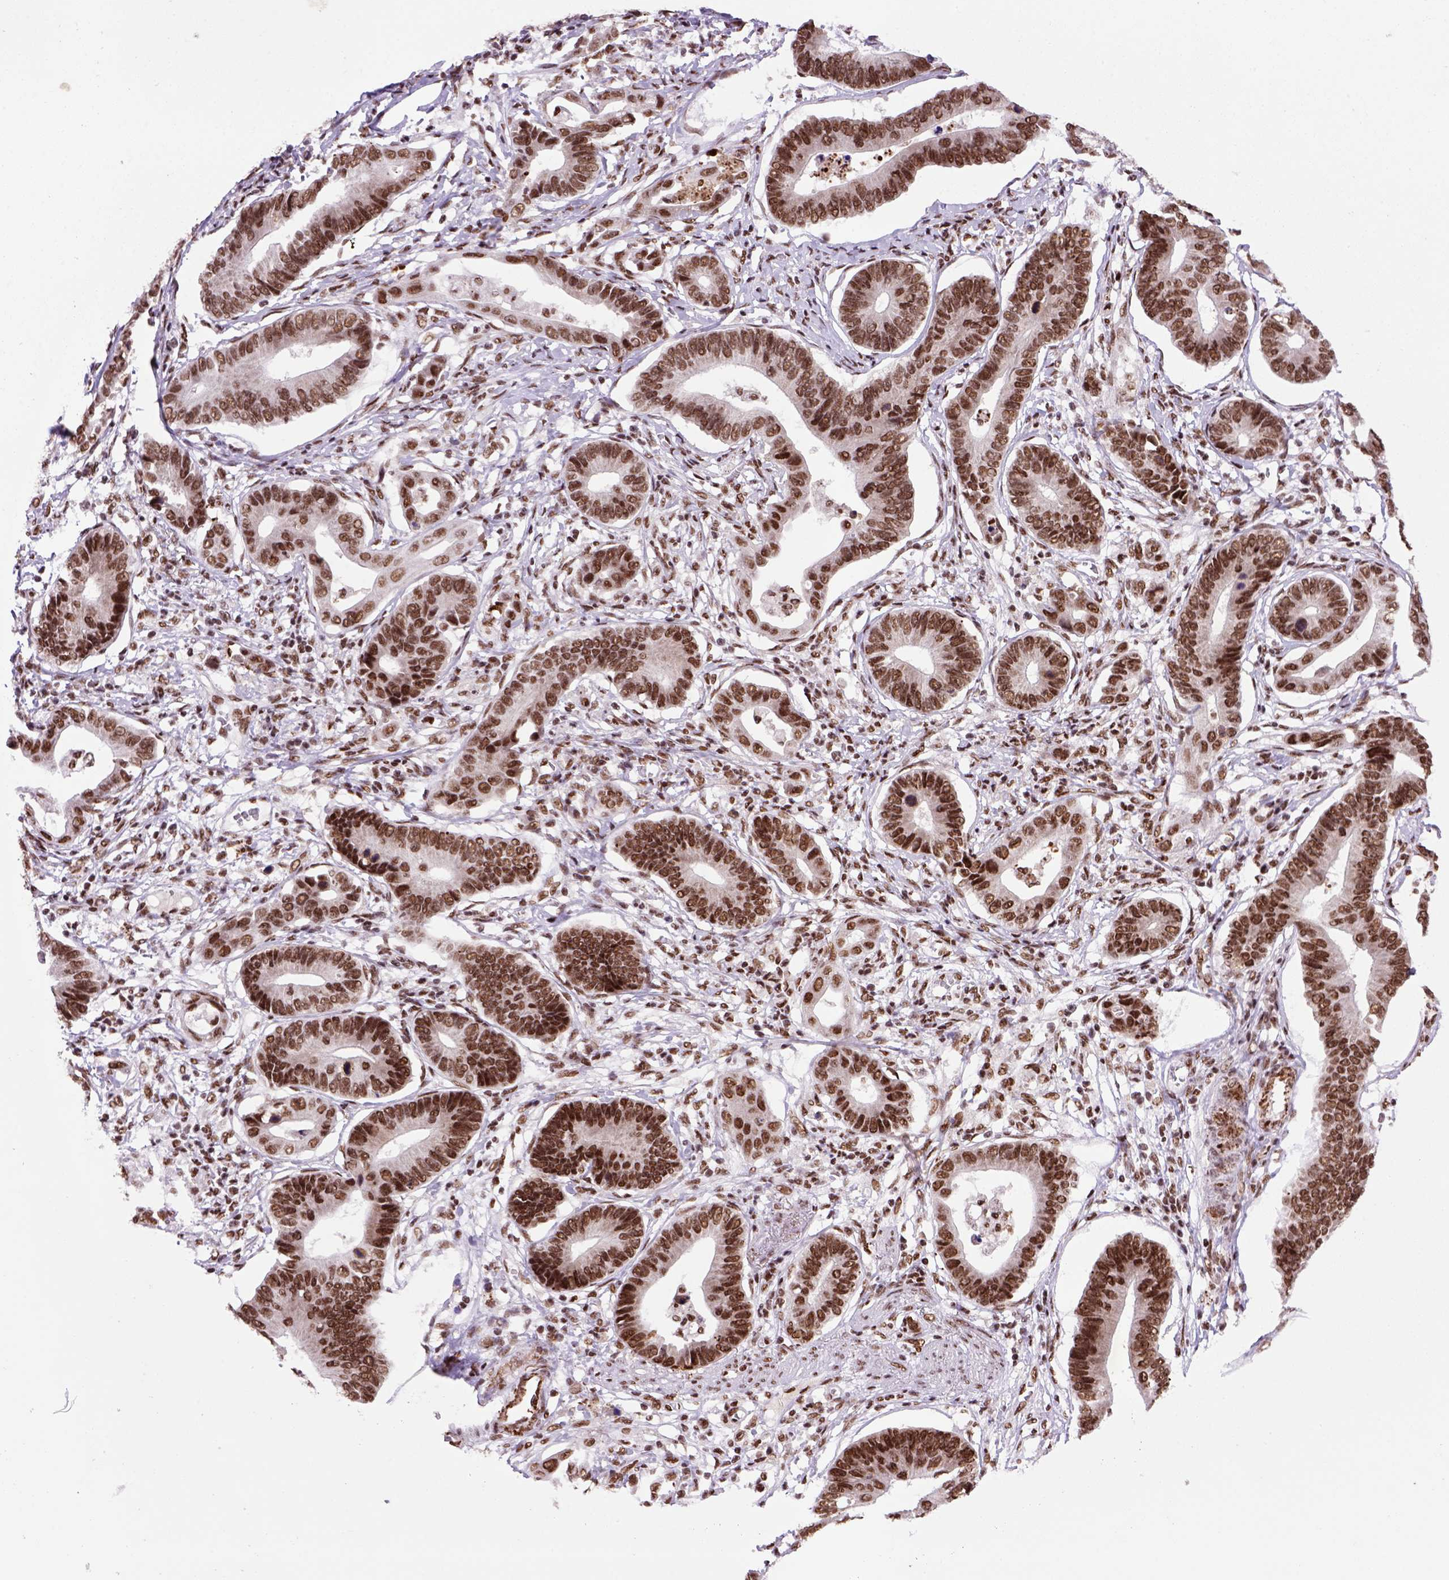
{"staining": {"intensity": "moderate", "quantity": ">75%", "location": "nuclear"}, "tissue": "stomach cancer", "cell_type": "Tumor cells", "image_type": "cancer", "snomed": [{"axis": "morphology", "description": "Adenocarcinoma, NOS"}, {"axis": "topography", "description": "Stomach"}], "caption": "Stomach cancer (adenocarcinoma) stained with IHC exhibits moderate nuclear expression in approximately >75% of tumor cells.", "gene": "NSMCE2", "patient": {"sex": "male", "age": 84}}